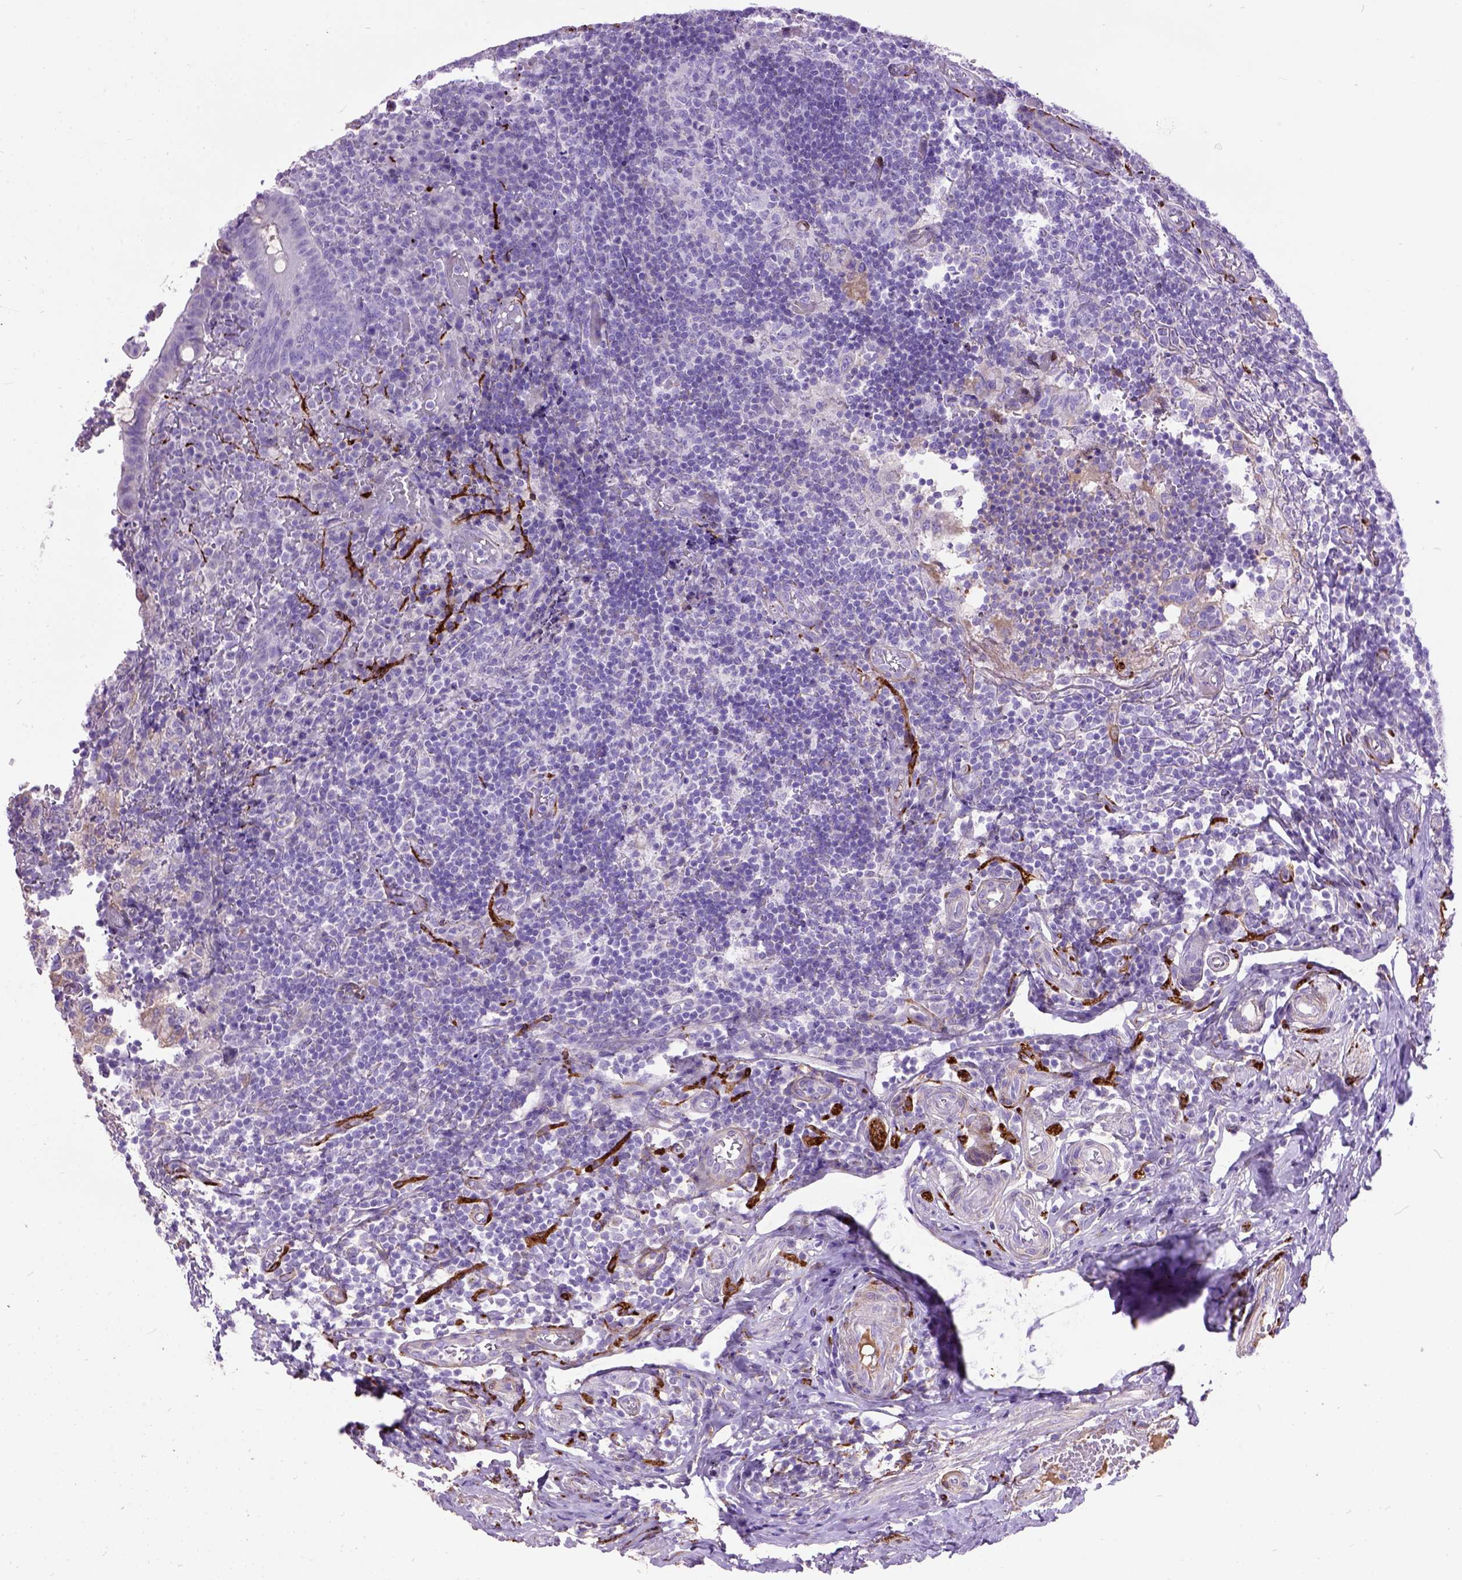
{"staining": {"intensity": "negative", "quantity": "none", "location": "none"}, "tissue": "appendix", "cell_type": "Glandular cells", "image_type": "normal", "snomed": [{"axis": "morphology", "description": "Normal tissue, NOS"}, {"axis": "topography", "description": "Appendix"}], "caption": "This histopathology image is of normal appendix stained with immunohistochemistry to label a protein in brown with the nuclei are counter-stained blue. There is no positivity in glandular cells. Nuclei are stained in blue.", "gene": "MAPT", "patient": {"sex": "male", "age": 18}}